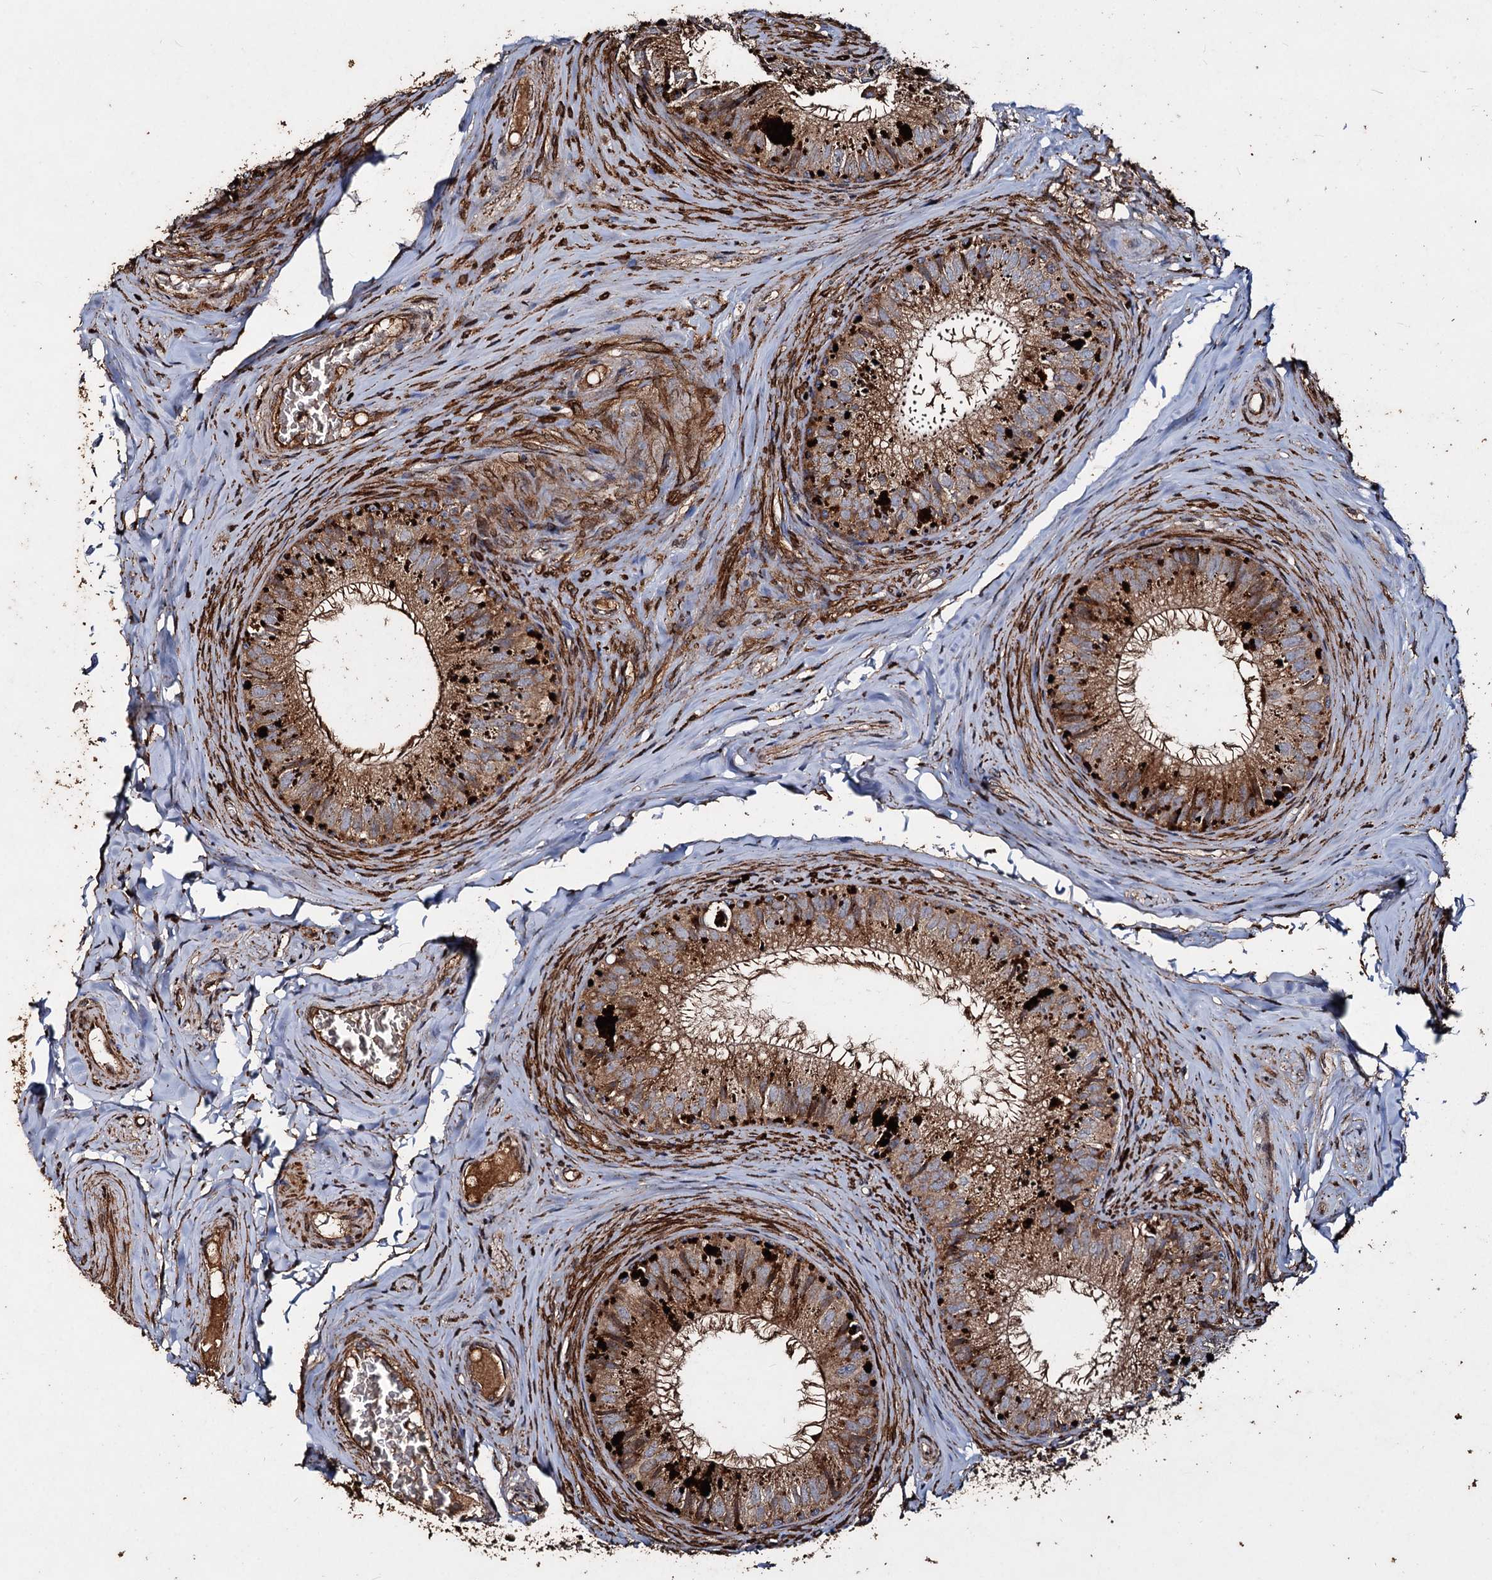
{"staining": {"intensity": "moderate", "quantity": ">75%", "location": "cytoplasmic/membranous"}, "tissue": "epididymis", "cell_type": "Glandular cells", "image_type": "normal", "snomed": [{"axis": "morphology", "description": "Normal tissue, NOS"}, {"axis": "topography", "description": "Epididymis"}], "caption": "This micrograph reveals IHC staining of benign human epididymis, with medium moderate cytoplasmic/membranous expression in approximately >75% of glandular cells.", "gene": "NOTCH2NLA", "patient": {"sex": "male", "age": 34}}